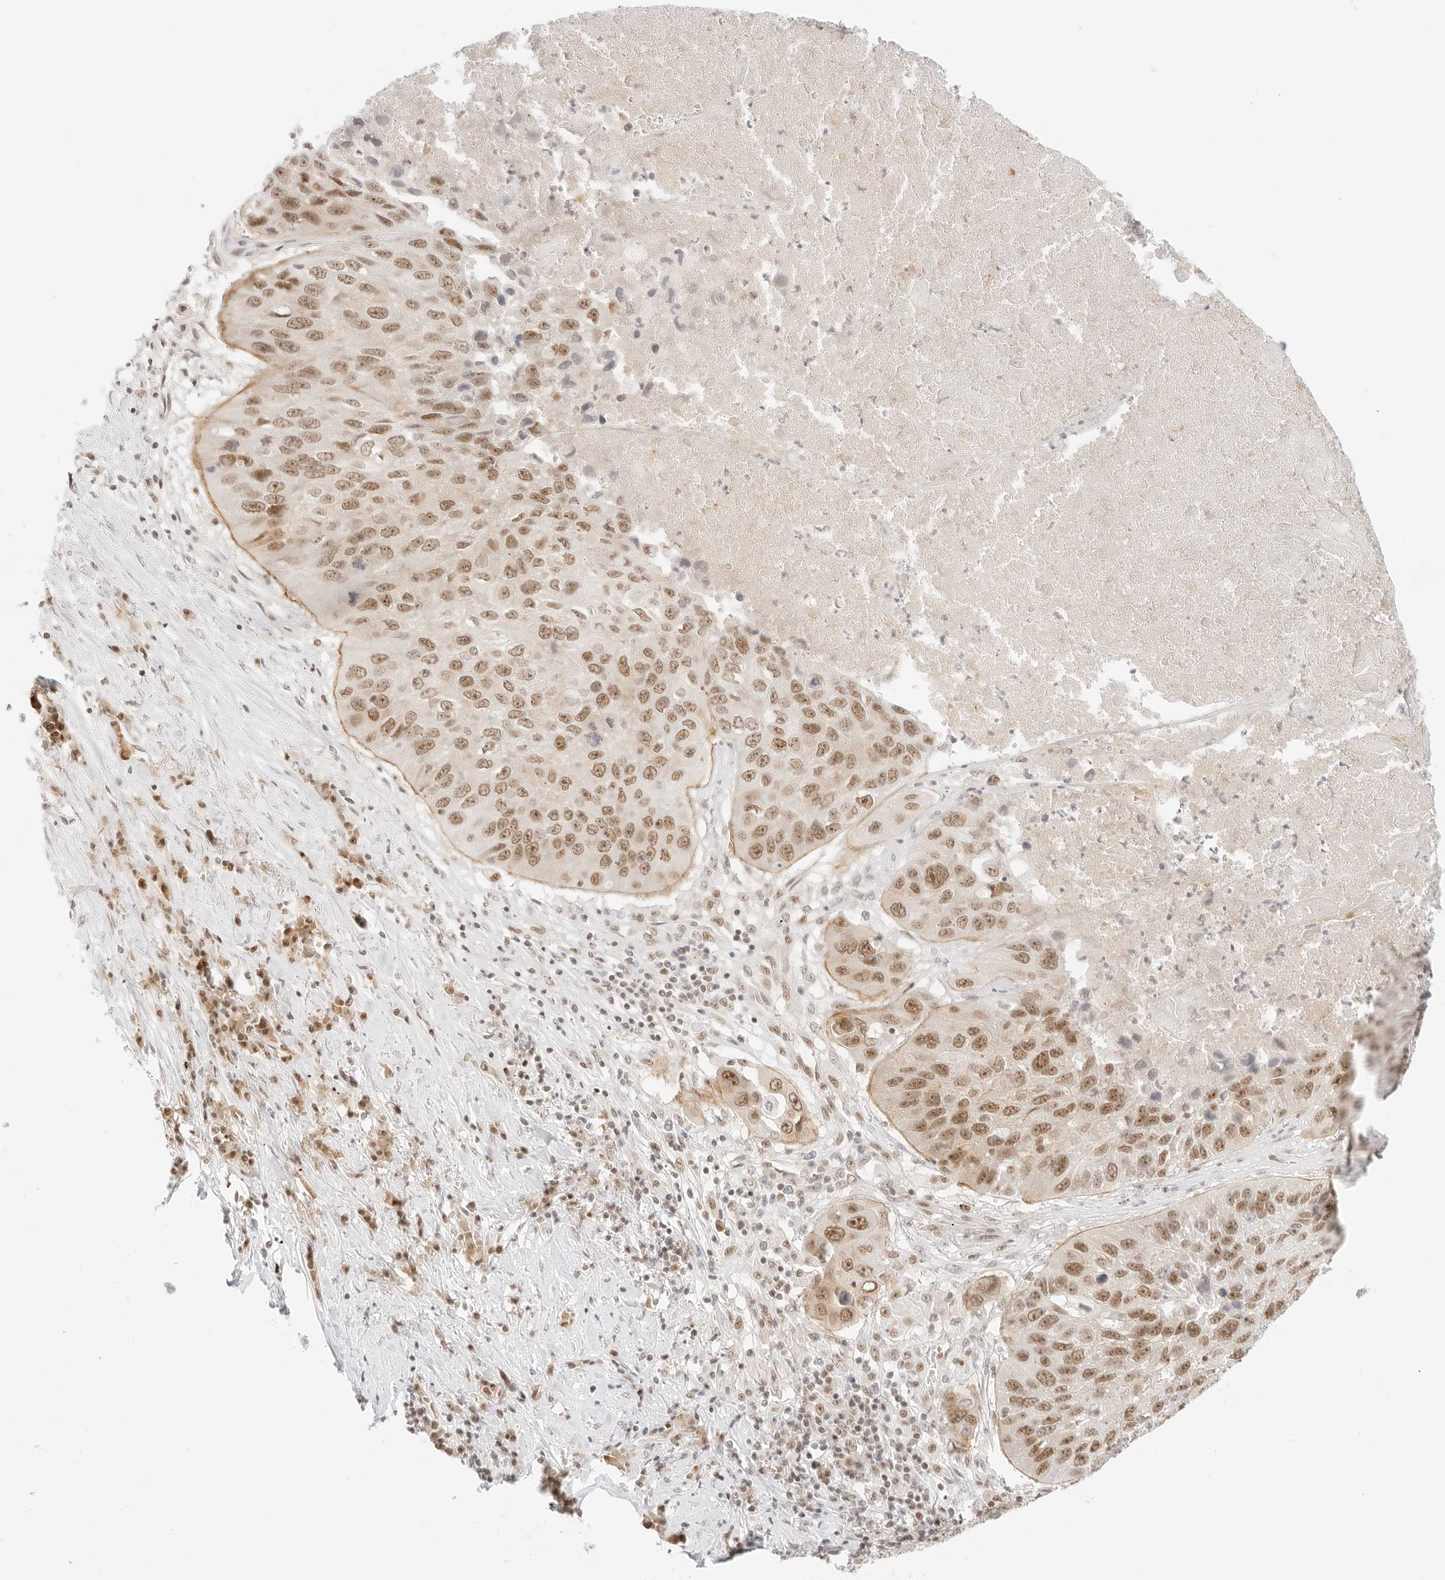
{"staining": {"intensity": "moderate", "quantity": ">75%", "location": "cytoplasmic/membranous,nuclear"}, "tissue": "lung cancer", "cell_type": "Tumor cells", "image_type": "cancer", "snomed": [{"axis": "morphology", "description": "Squamous cell carcinoma, NOS"}, {"axis": "topography", "description": "Lung"}], "caption": "Squamous cell carcinoma (lung) stained with a protein marker displays moderate staining in tumor cells.", "gene": "ITGA6", "patient": {"sex": "male", "age": 61}}